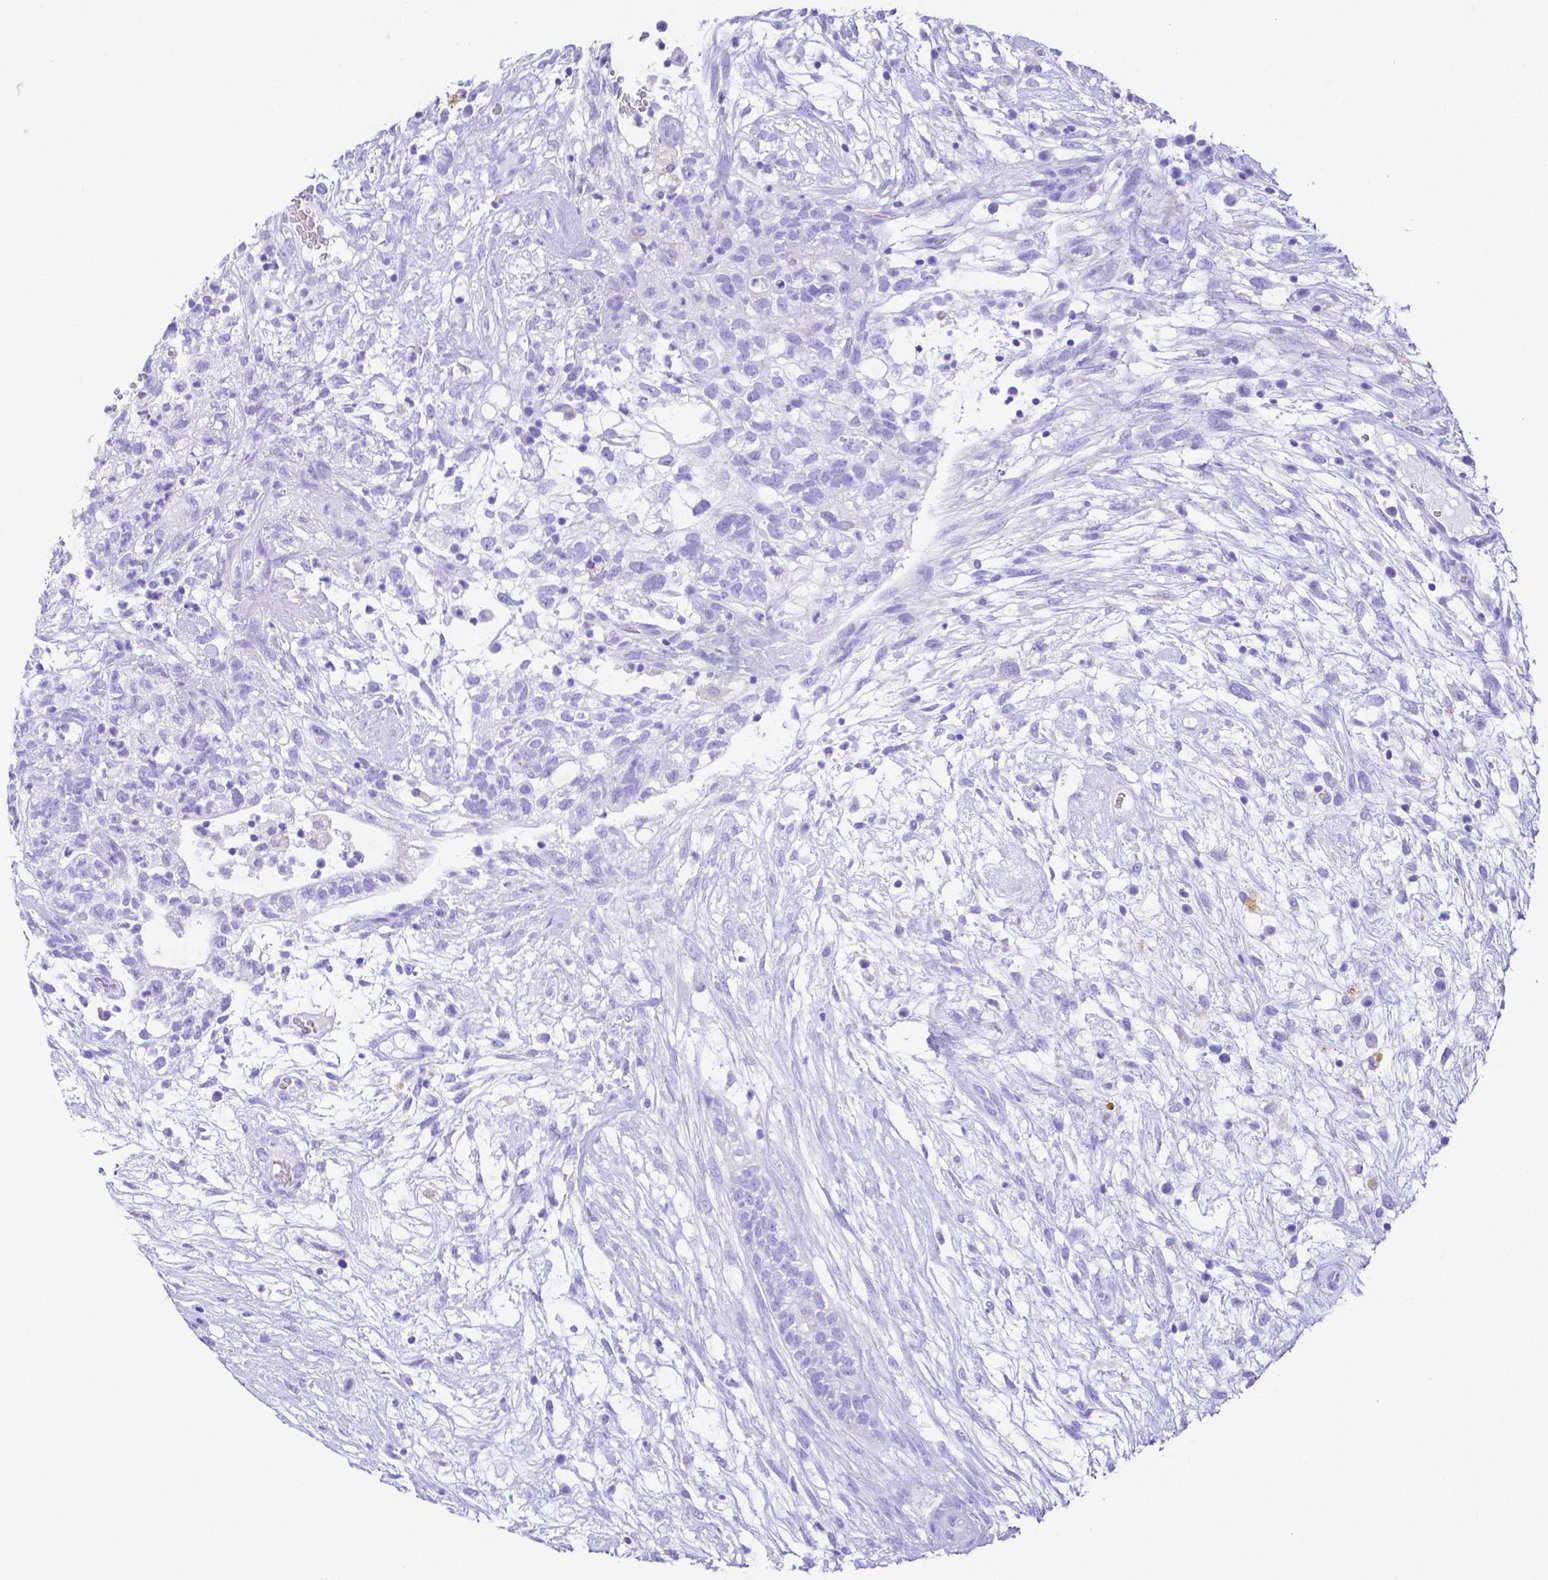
{"staining": {"intensity": "negative", "quantity": "none", "location": "none"}, "tissue": "testis cancer", "cell_type": "Tumor cells", "image_type": "cancer", "snomed": [{"axis": "morphology", "description": "Carcinoma, Embryonal, NOS"}, {"axis": "topography", "description": "Testis"}], "caption": "Immunohistochemical staining of embryonal carcinoma (testis) displays no significant positivity in tumor cells.", "gene": "SMR3A", "patient": {"sex": "male", "age": 32}}